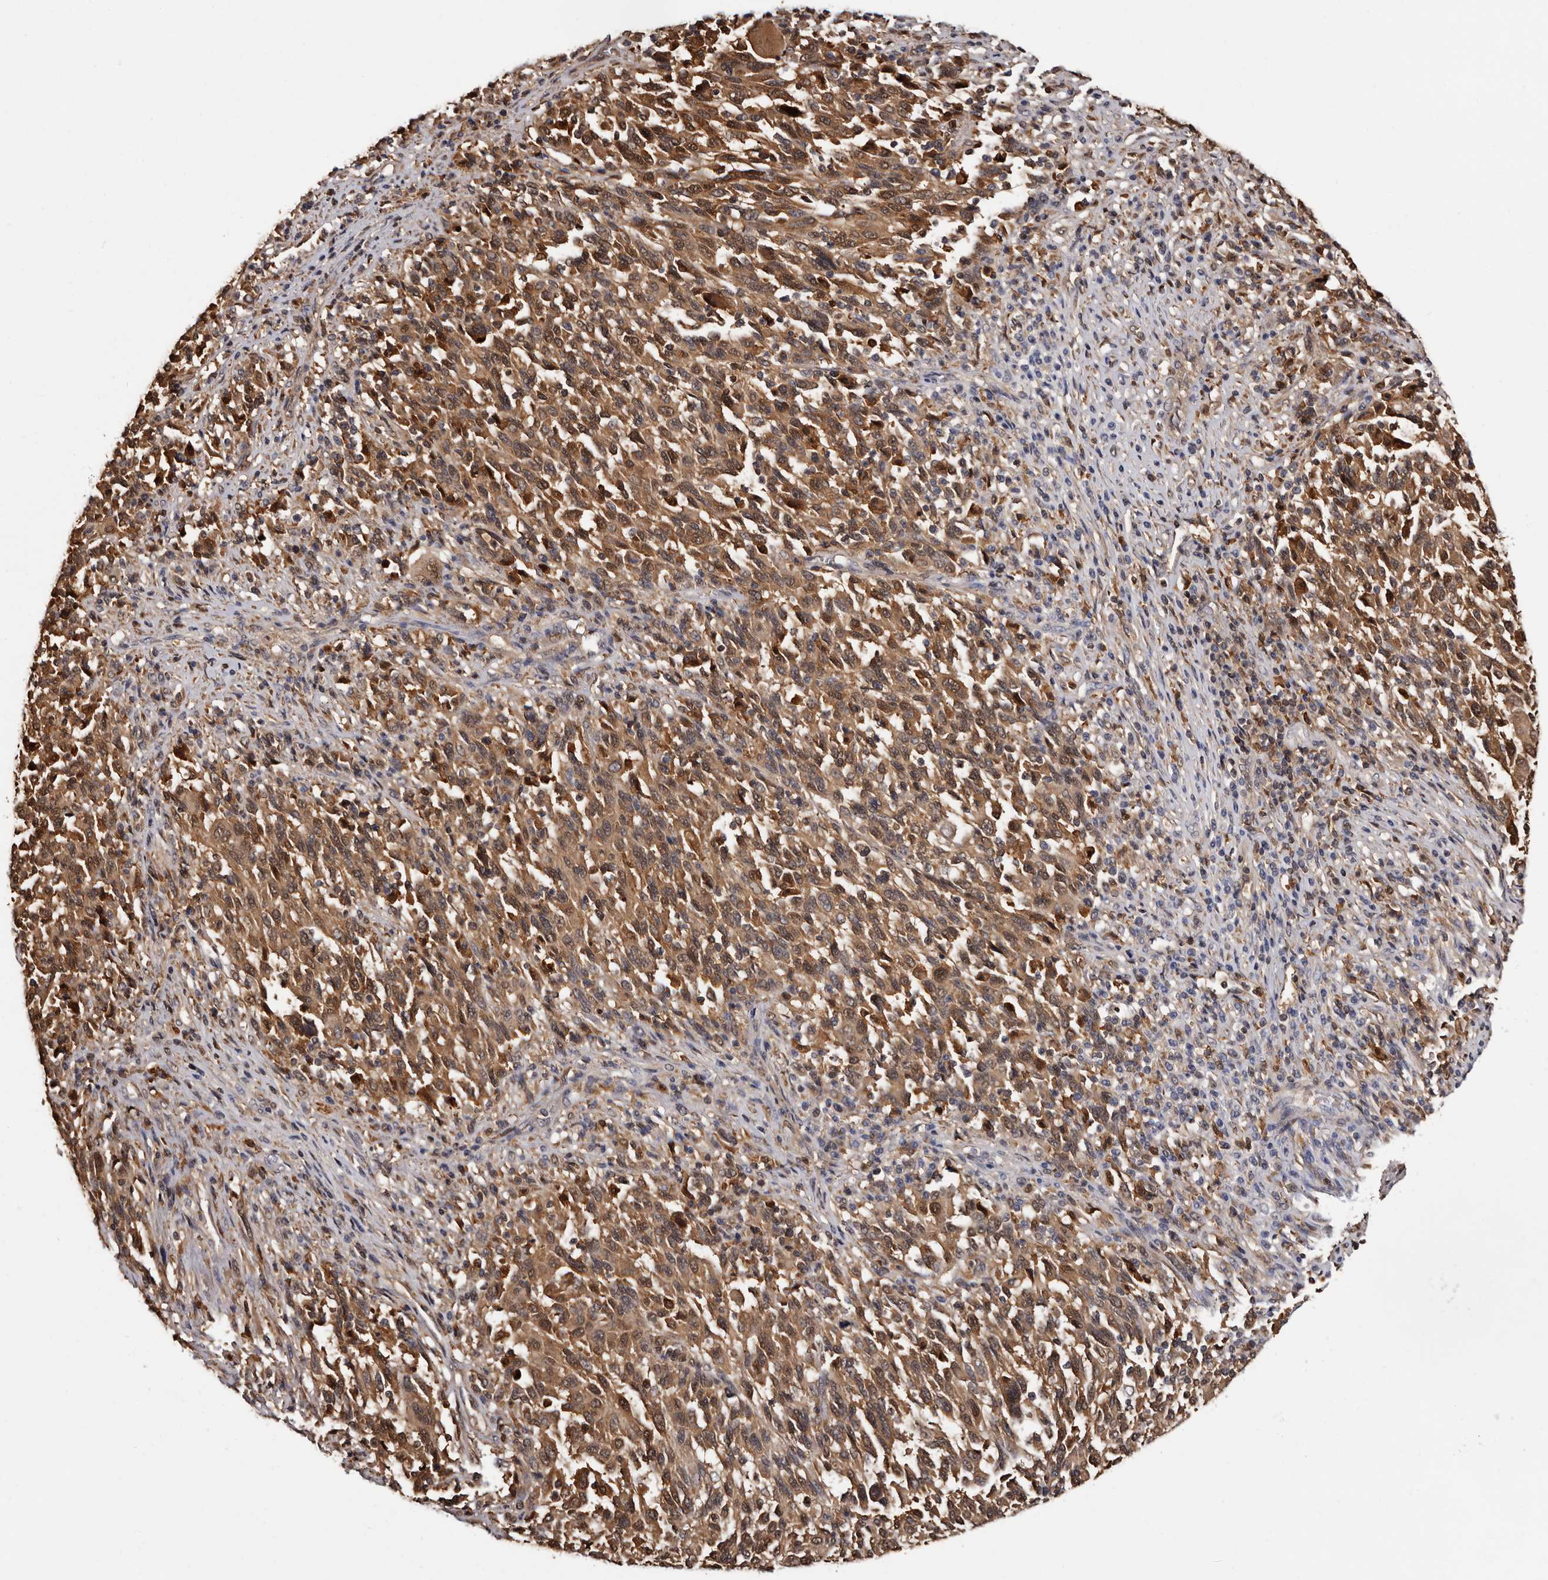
{"staining": {"intensity": "moderate", "quantity": ">75%", "location": "cytoplasmic/membranous,nuclear"}, "tissue": "melanoma", "cell_type": "Tumor cells", "image_type": "cancer", "snomed": [{"axis": "morphology", "description": "Malignant melanoma, Metastatic site"}, {"axis": "topography", "description": "Lymph node"}], "caption": "Moderate cytoplasmic/membranous and nuclear protein expression is present in approximately >75% of tumor cells in malignant melanoma (metastatic site). (DAB (3,3'-diaminobenzidine) IHC with brightfield microscopy, high magnification).", "gene": "DNPH1", "patient": {"sex": "male", "age": 61}}